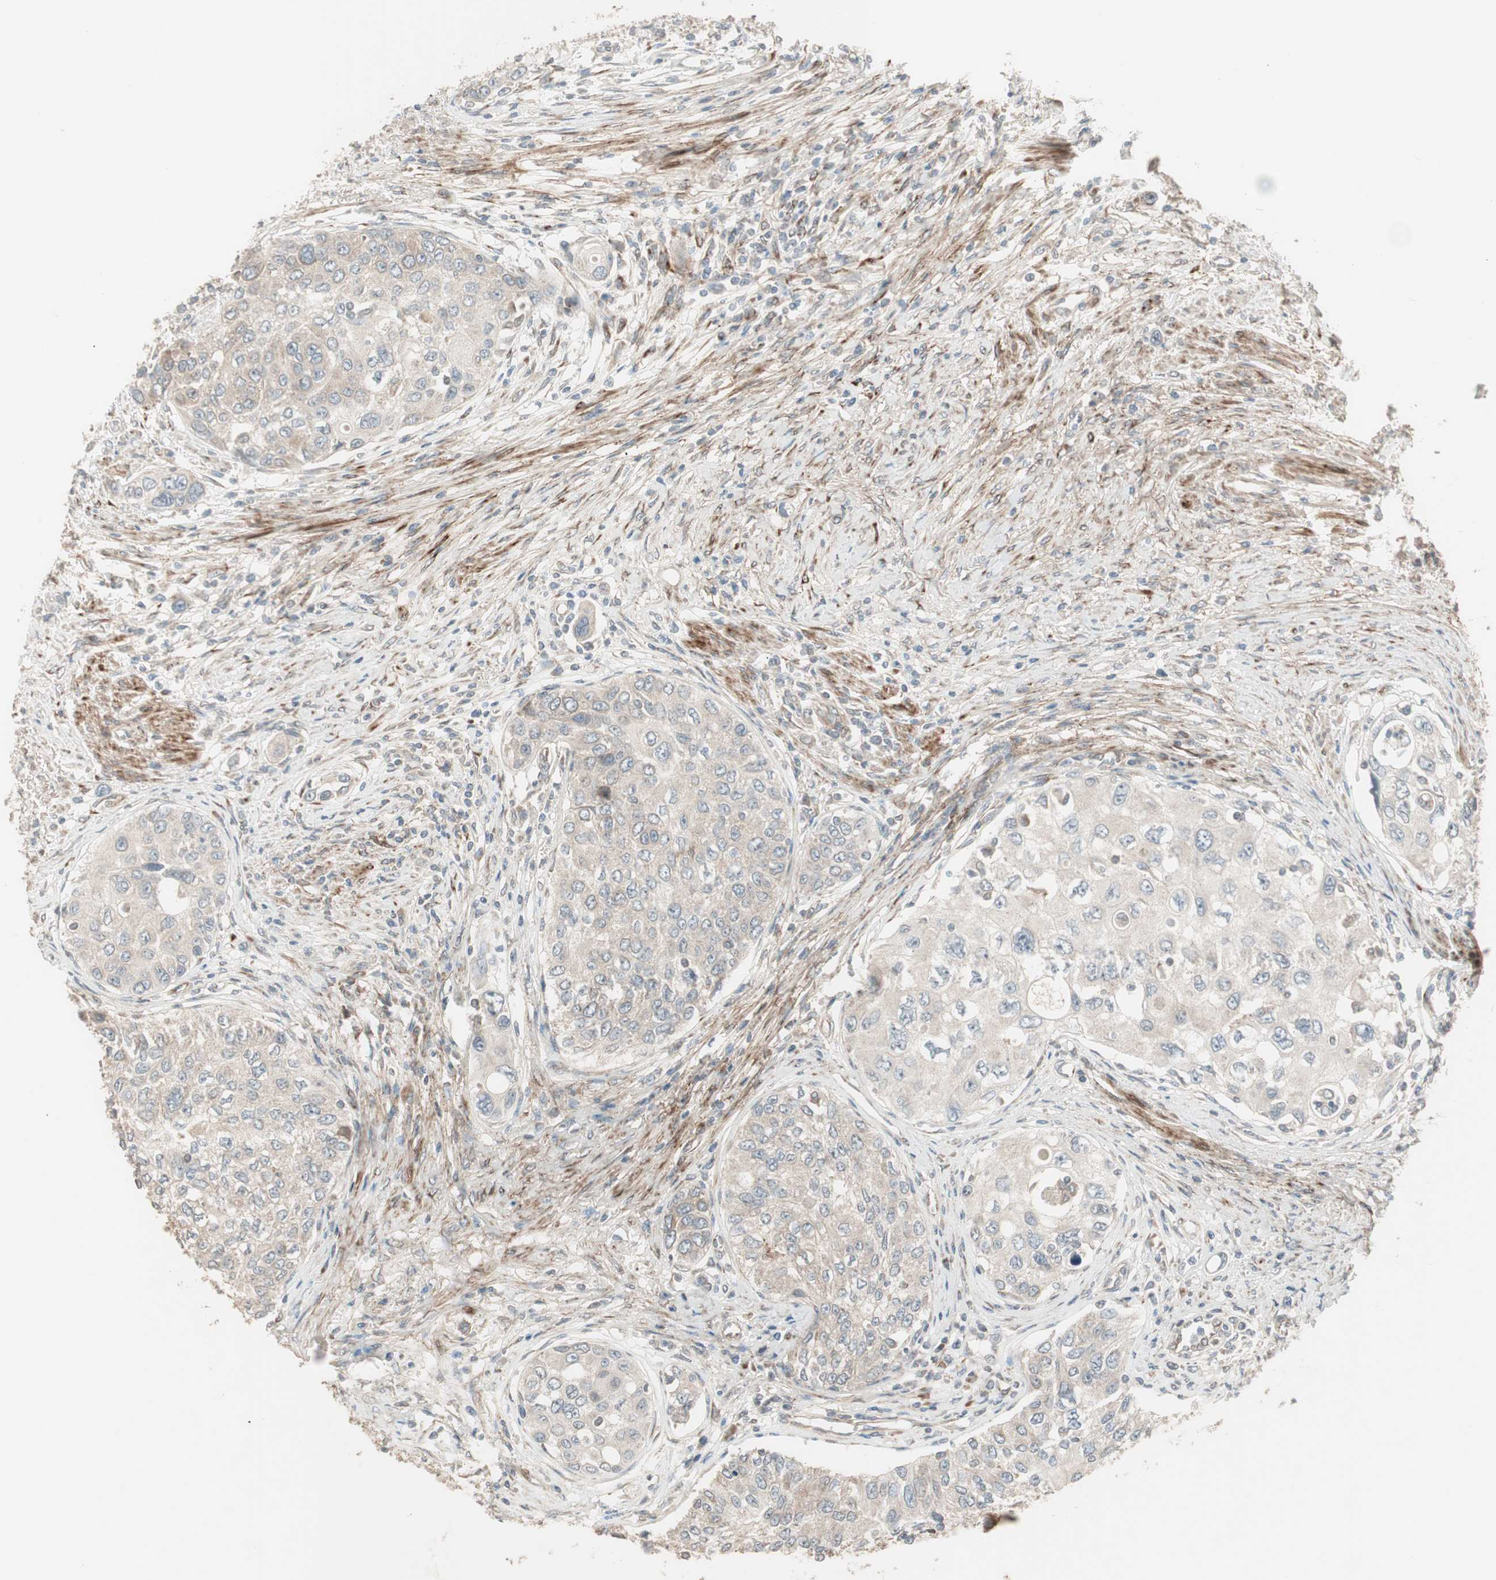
{"staining": {"intensity": "negative", "quantity": "none", "location": "none"}, "tissue": "urothelial cancer", "cell_type": "Tumor cells", "image_type": "cancer", "snomed": [{"axis": "morphology", "description": "Urothelial carcinoma, High grade"}, {"axis": "topography", "description": "Urinary bladder"}], "caption": "Immunohistochemistry of urothelial carcinoma (high-grade) shows no positivity in tumor cells. (DAB immunohistochemistry, high magnification).", "gene": "PPP2R5E", "patient": {"sex": "female", "age": 56}}